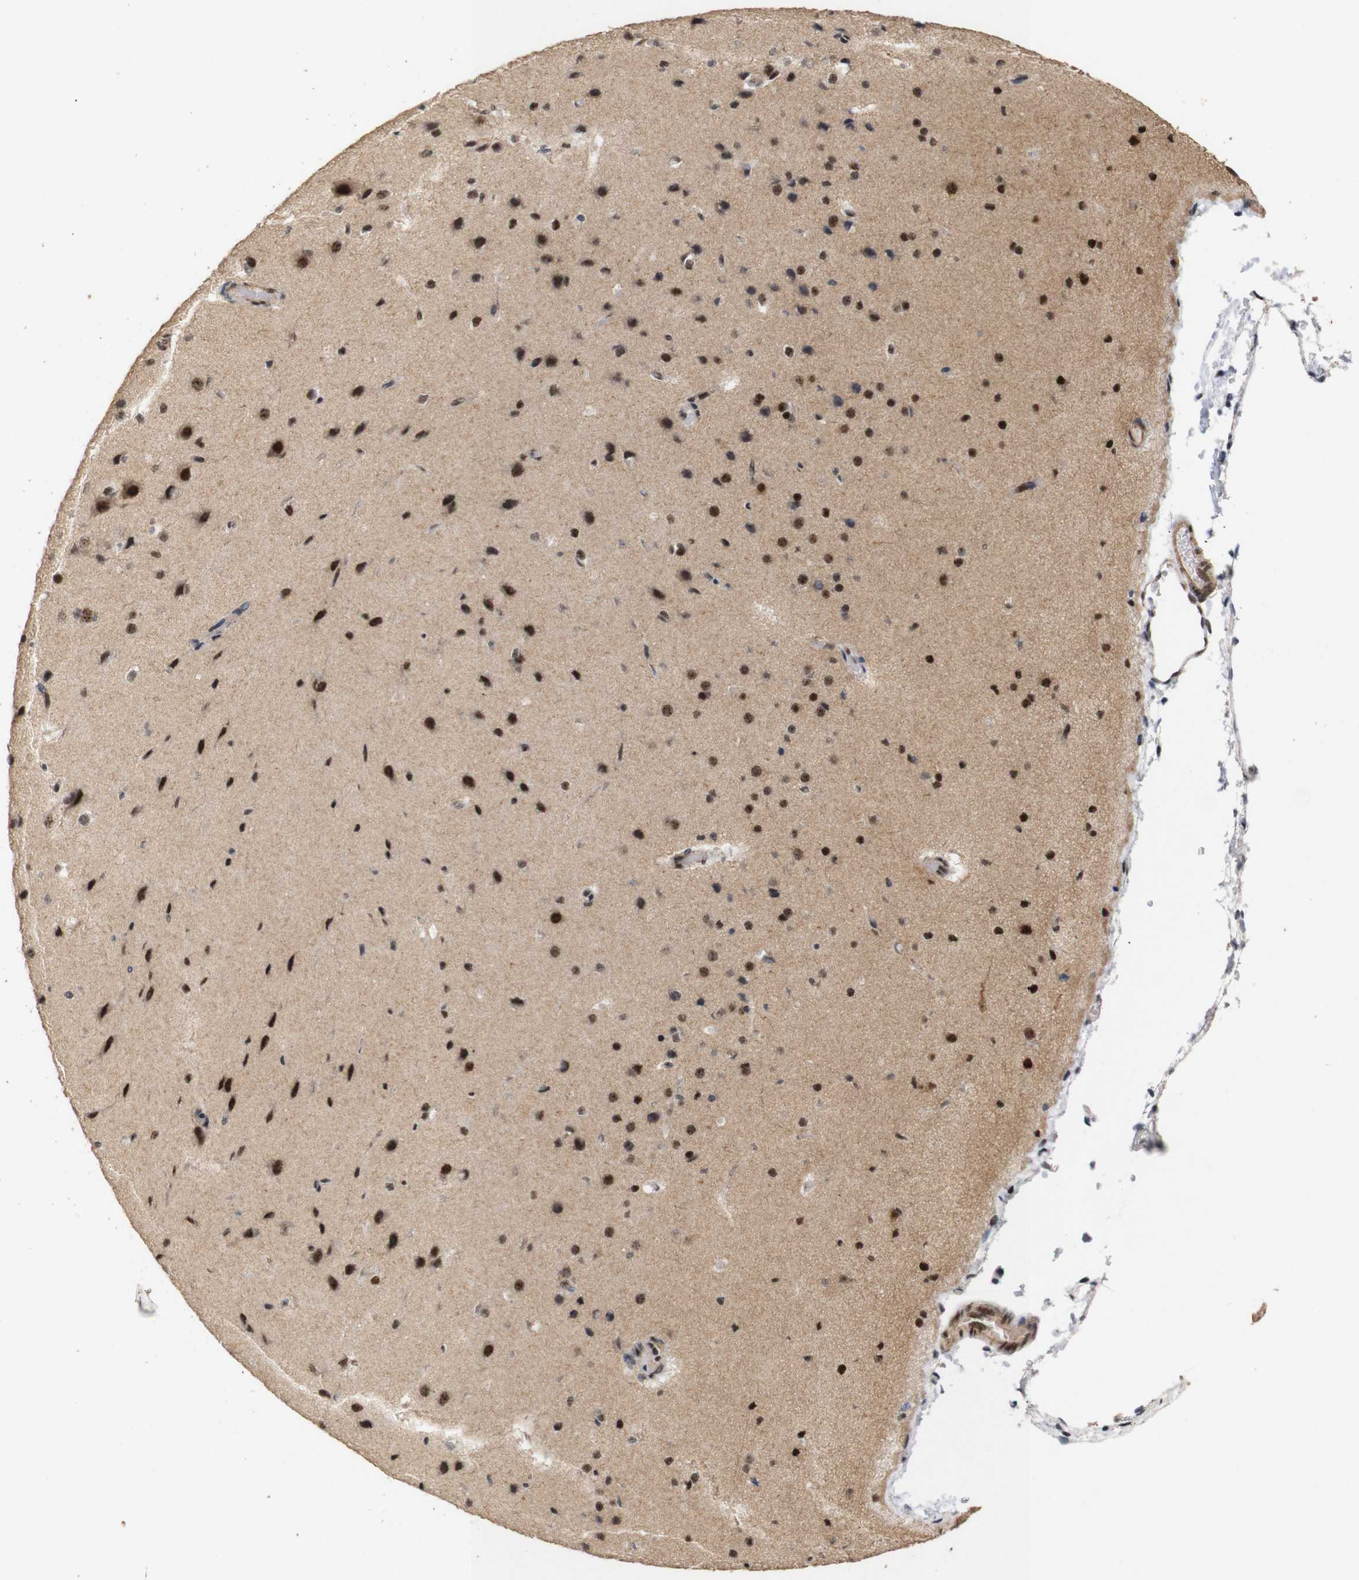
{"staining": {"intensity": "weak", "quantity": "<25%", "location": "nuclear"}, "tissue": "cerebral cortex", "cell_type": "Endothelial cells", "image_type": "normal", "snomed": [{"axis": "morphology", "description": "Normal tissue, NOS"}, {"axis": "morphology", "description": "Developmental malformation"}, {"axis": "topography", "description": "Cerebral cortex"}], "caption": "Benign cerebral cortex was stained to show a protein in brown. There is no significant staining in endothelial cells. Brightfield microscopy of immunohistochemistry stained with DAB (3,3'-diaminobenzidine) (brown) and hematoxylin (blue), captured at high magnification.", "gene": "PYM1", "patient": {"sex": "female", "age": 30}}